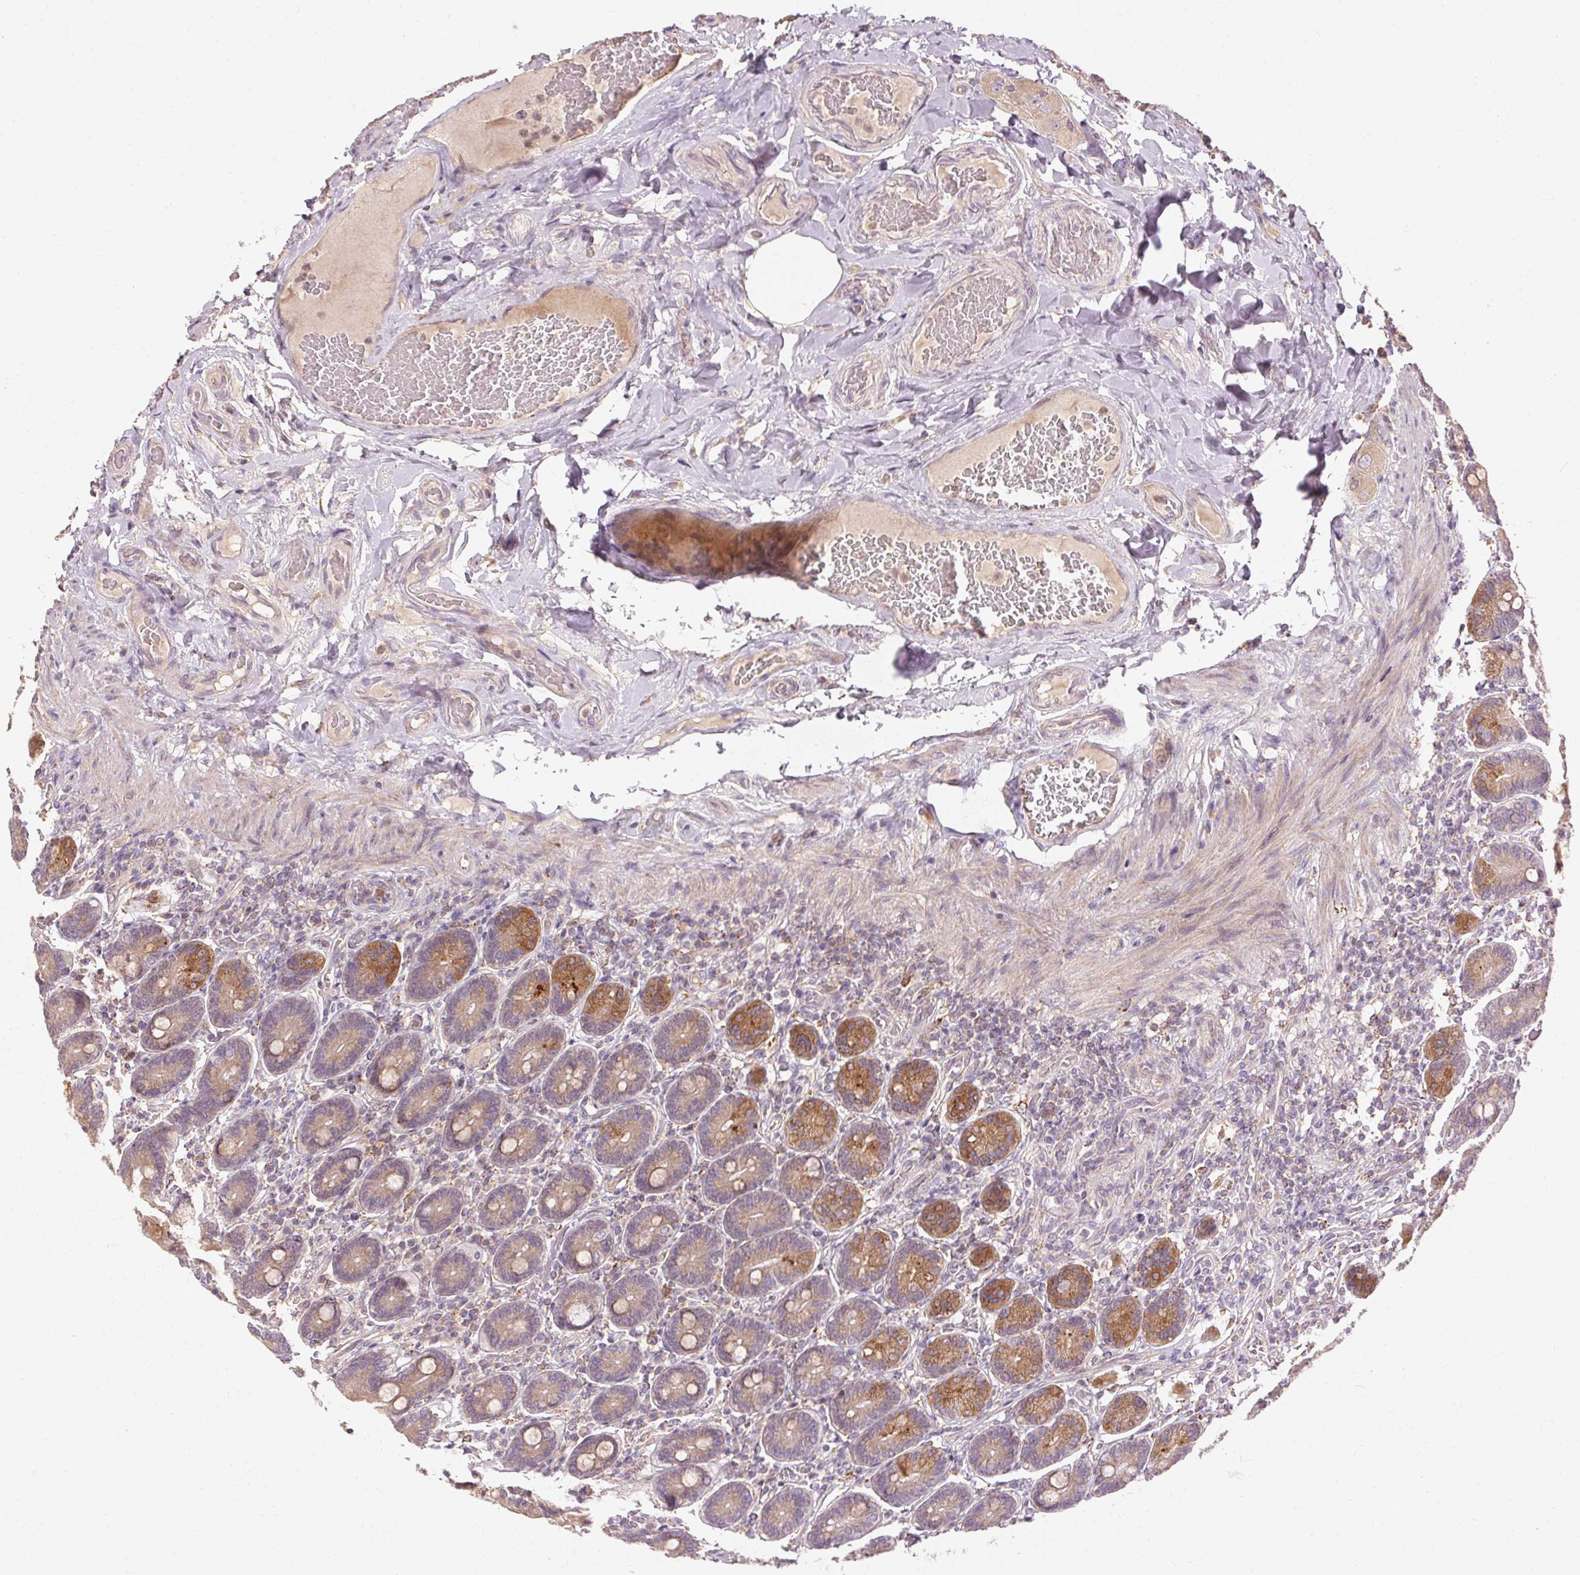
{"staining": {"intensity": "moderate", "quantity": "25%-75%", "location": "cytoplasmic/membranous"}, "tissue": "duodenum", "cell_type": "Glandular cells", "image_type": "normal", "snomed": [{"axis": "morphology", "description": "Normal tissue, NOS"}, {"axis": "topography", "description": "Duodenum"}], "caption": "Moderate cytoplasmic/membranous expression is appreciated in approximately 25%-75% of glandular cells in benign duodenum. Using DAB (3,3'-diaminobenzidine) (brown) and hematoxylin (blue) stains, captured at high magnification using brightfield microscopy.", "gene": "REP15", "patient": {"sex": "female", "age": 62}}